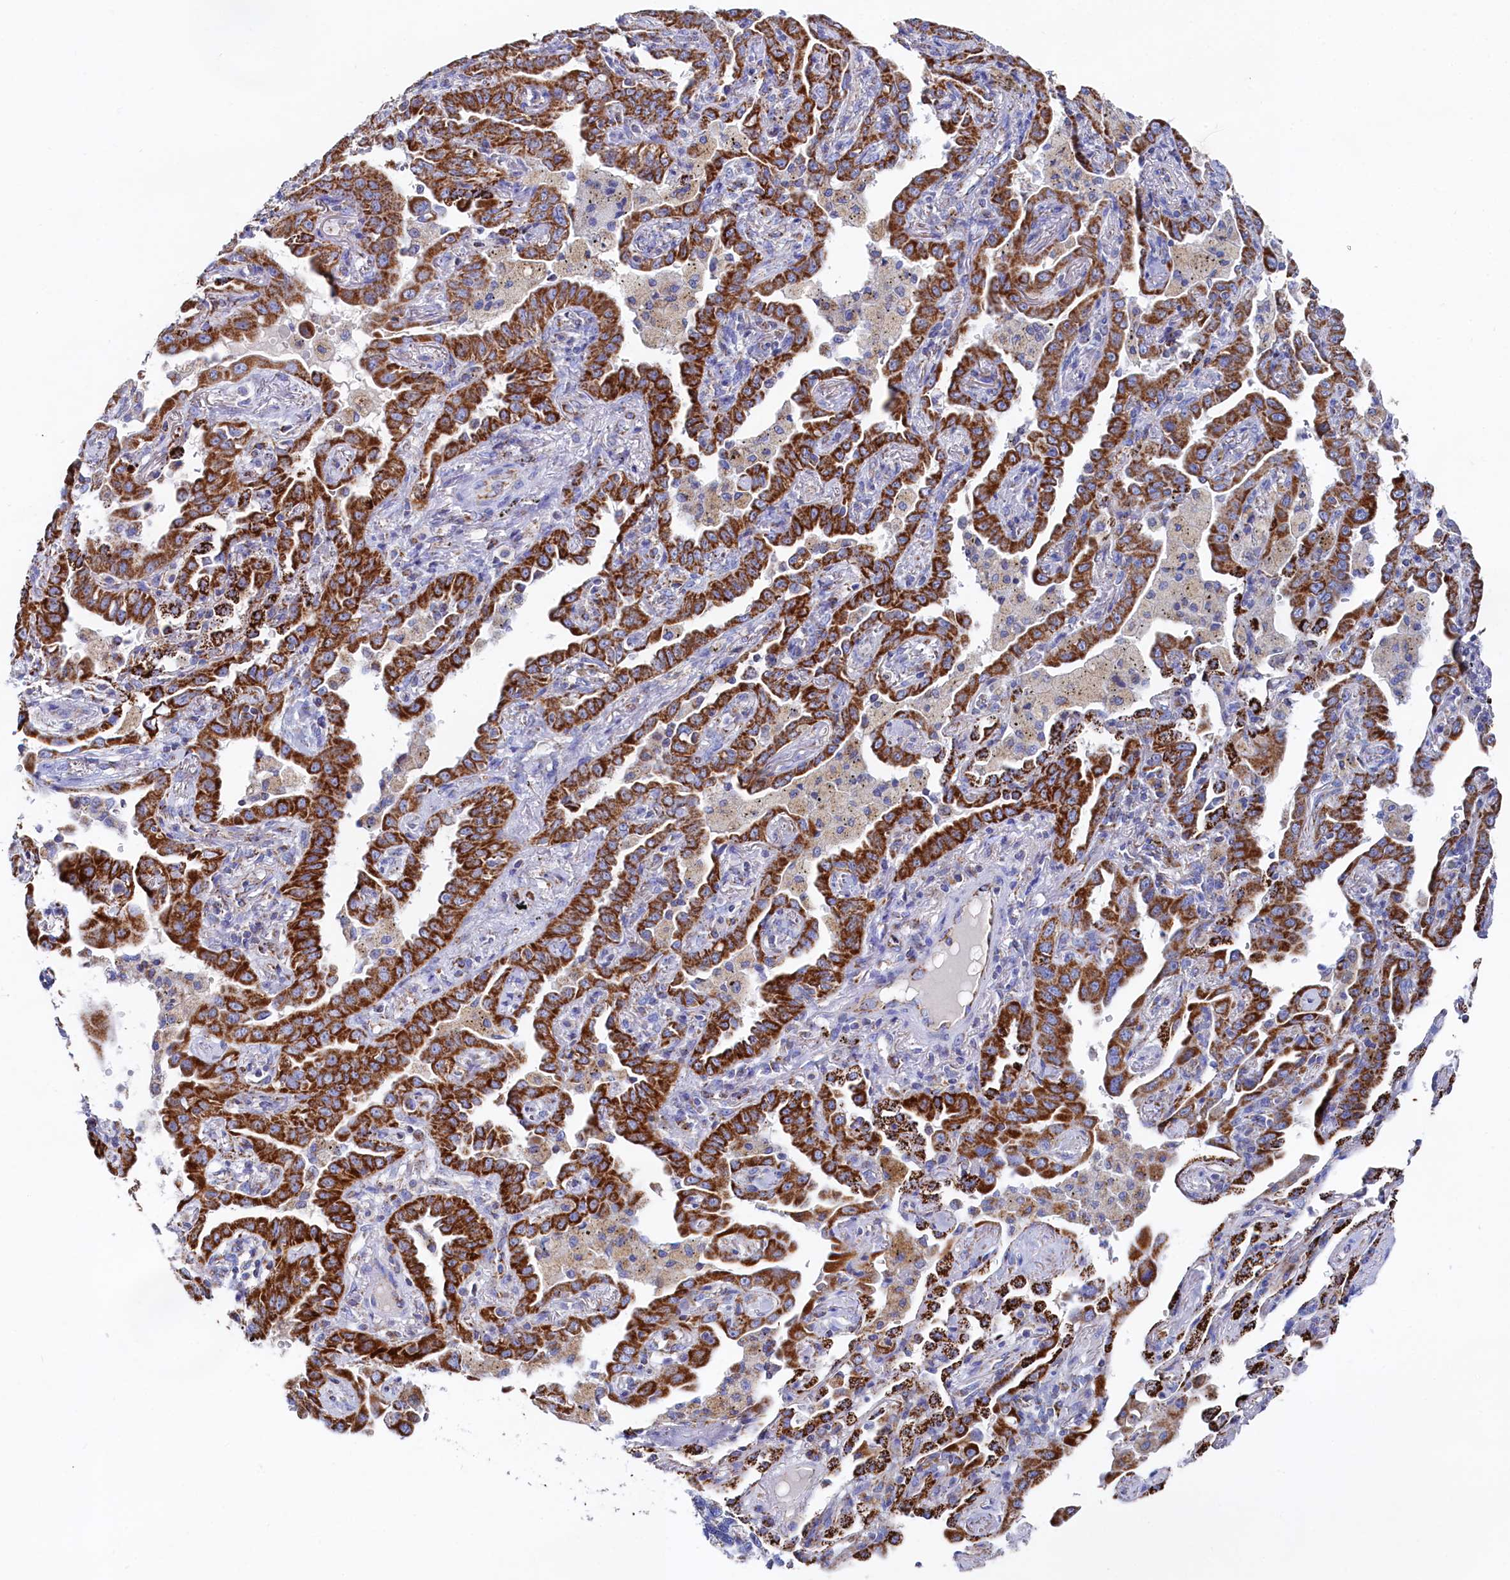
{"staining": {"intensity": "strong", "quantity": ">75%", "location": "cytoplasmic/membranous"}, "tissue": "lung cancer", "cell_type": "Tumor cells", "image_type": "cancer", "snomed": [{"axis": "morphology", "description": "Adenocarcinoma, NOS"}, {"axis": "topography", "description": "Lung"}], "caption": "Lung cancer was stained to show a protein in brown. There is high levels of strong cytoplasmic/membranous expression in about >75% of tumor cells. (Stains: DAB in brown, nuclei in blue, Microscopy: brightfield microscopy at high magnification).", "gene": "MMAB", "patient": {"sex": "male", "age": 67}}